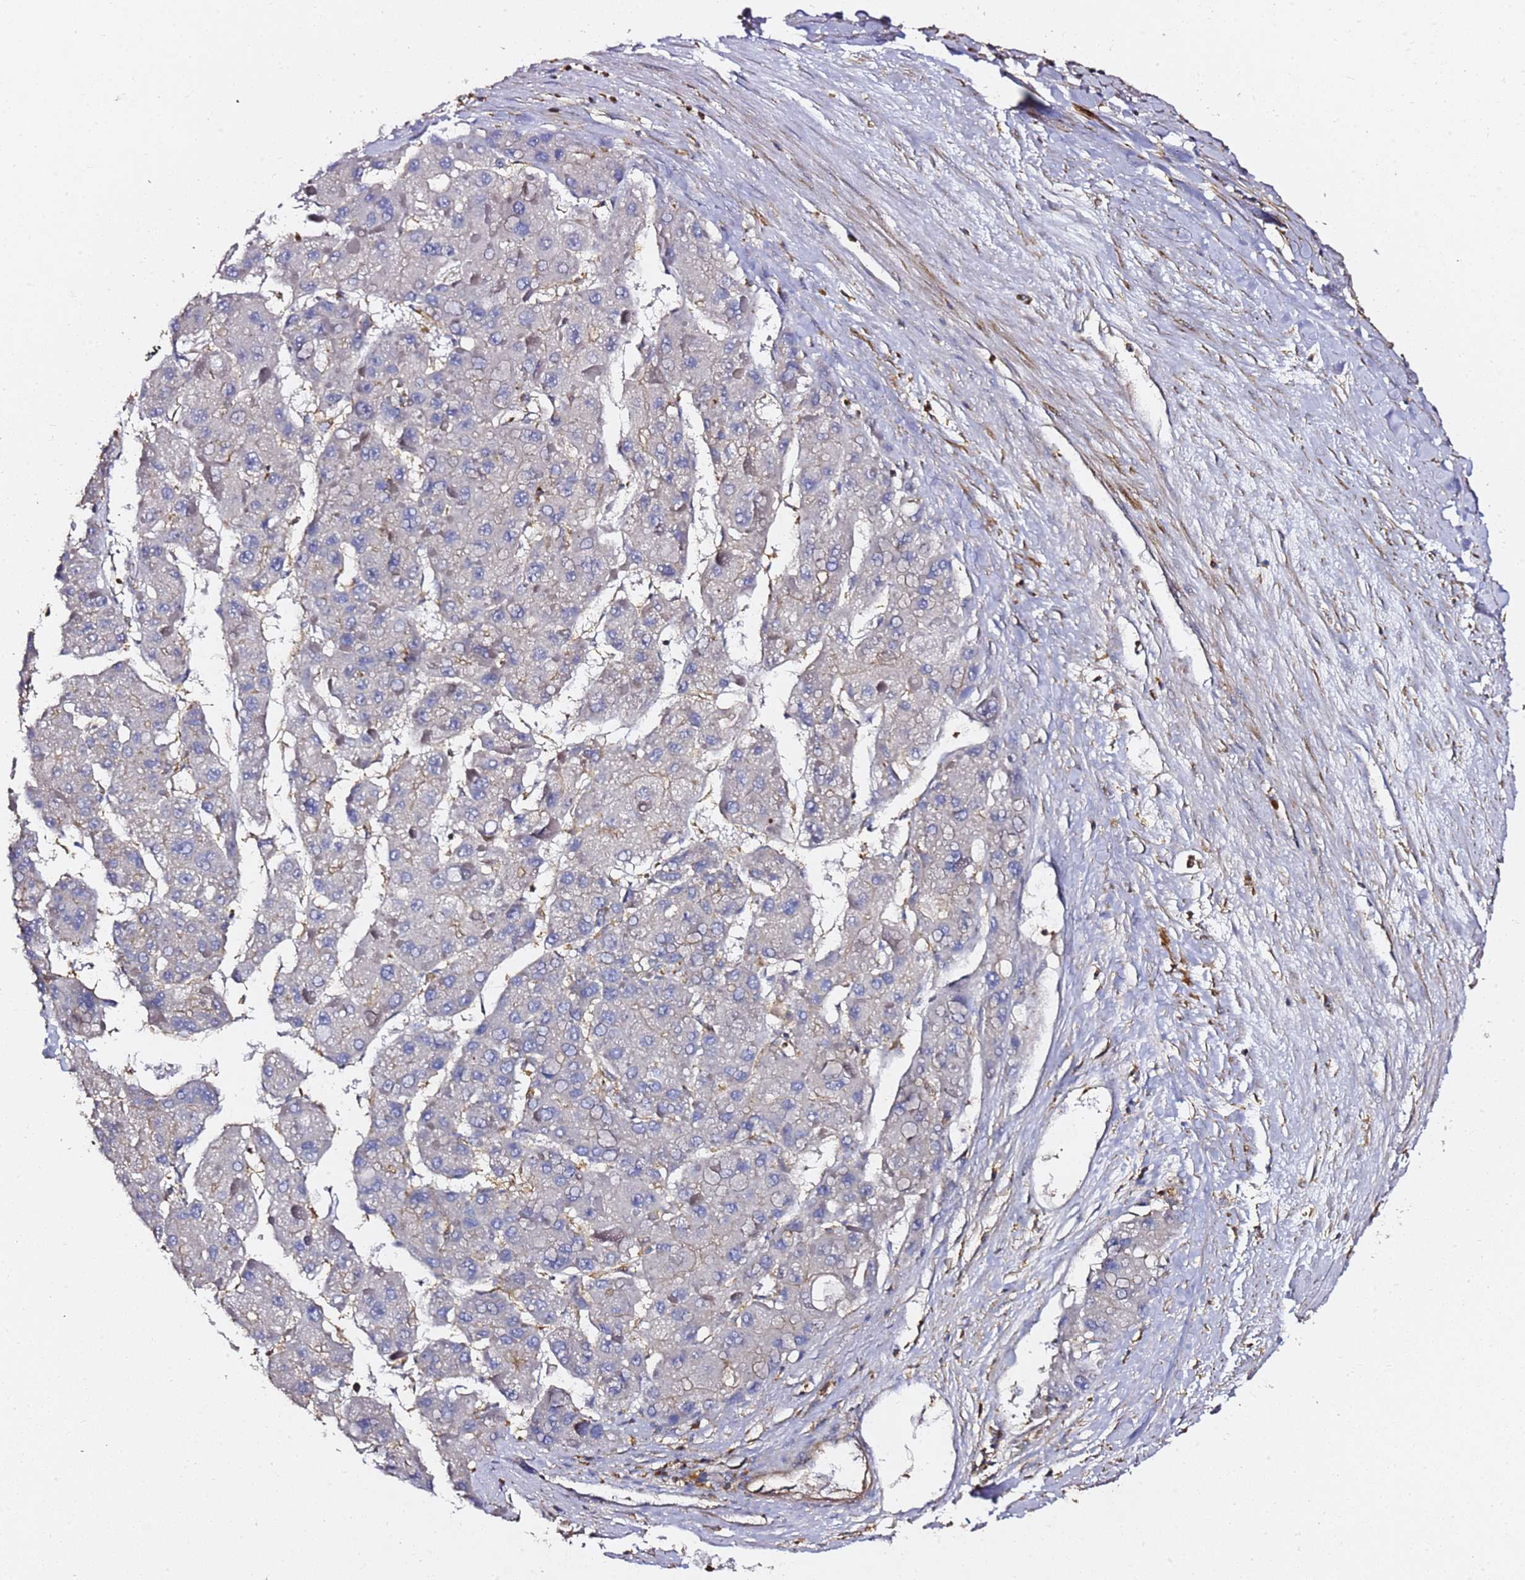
{"staining": {"intensity": "negative", "quantity": "none", "location": "none"}, "tissue": "liver cancer", "cell_type": "Tumor cells", "image_type": "cancer", "snomed": [{"axis": "morphology", "description": "Carcinoma, Hepatocellular, NOS"}, {"axis": "topography", "description": "Liver"}], "caption": "Immunohistochemical staining of human liver cancer (hepatocellular carcinoma) demonstrates no significant positivity in tumor cells.", "gene": "ZFP36L2", "patient": {"sex": "female", "age": 73}}